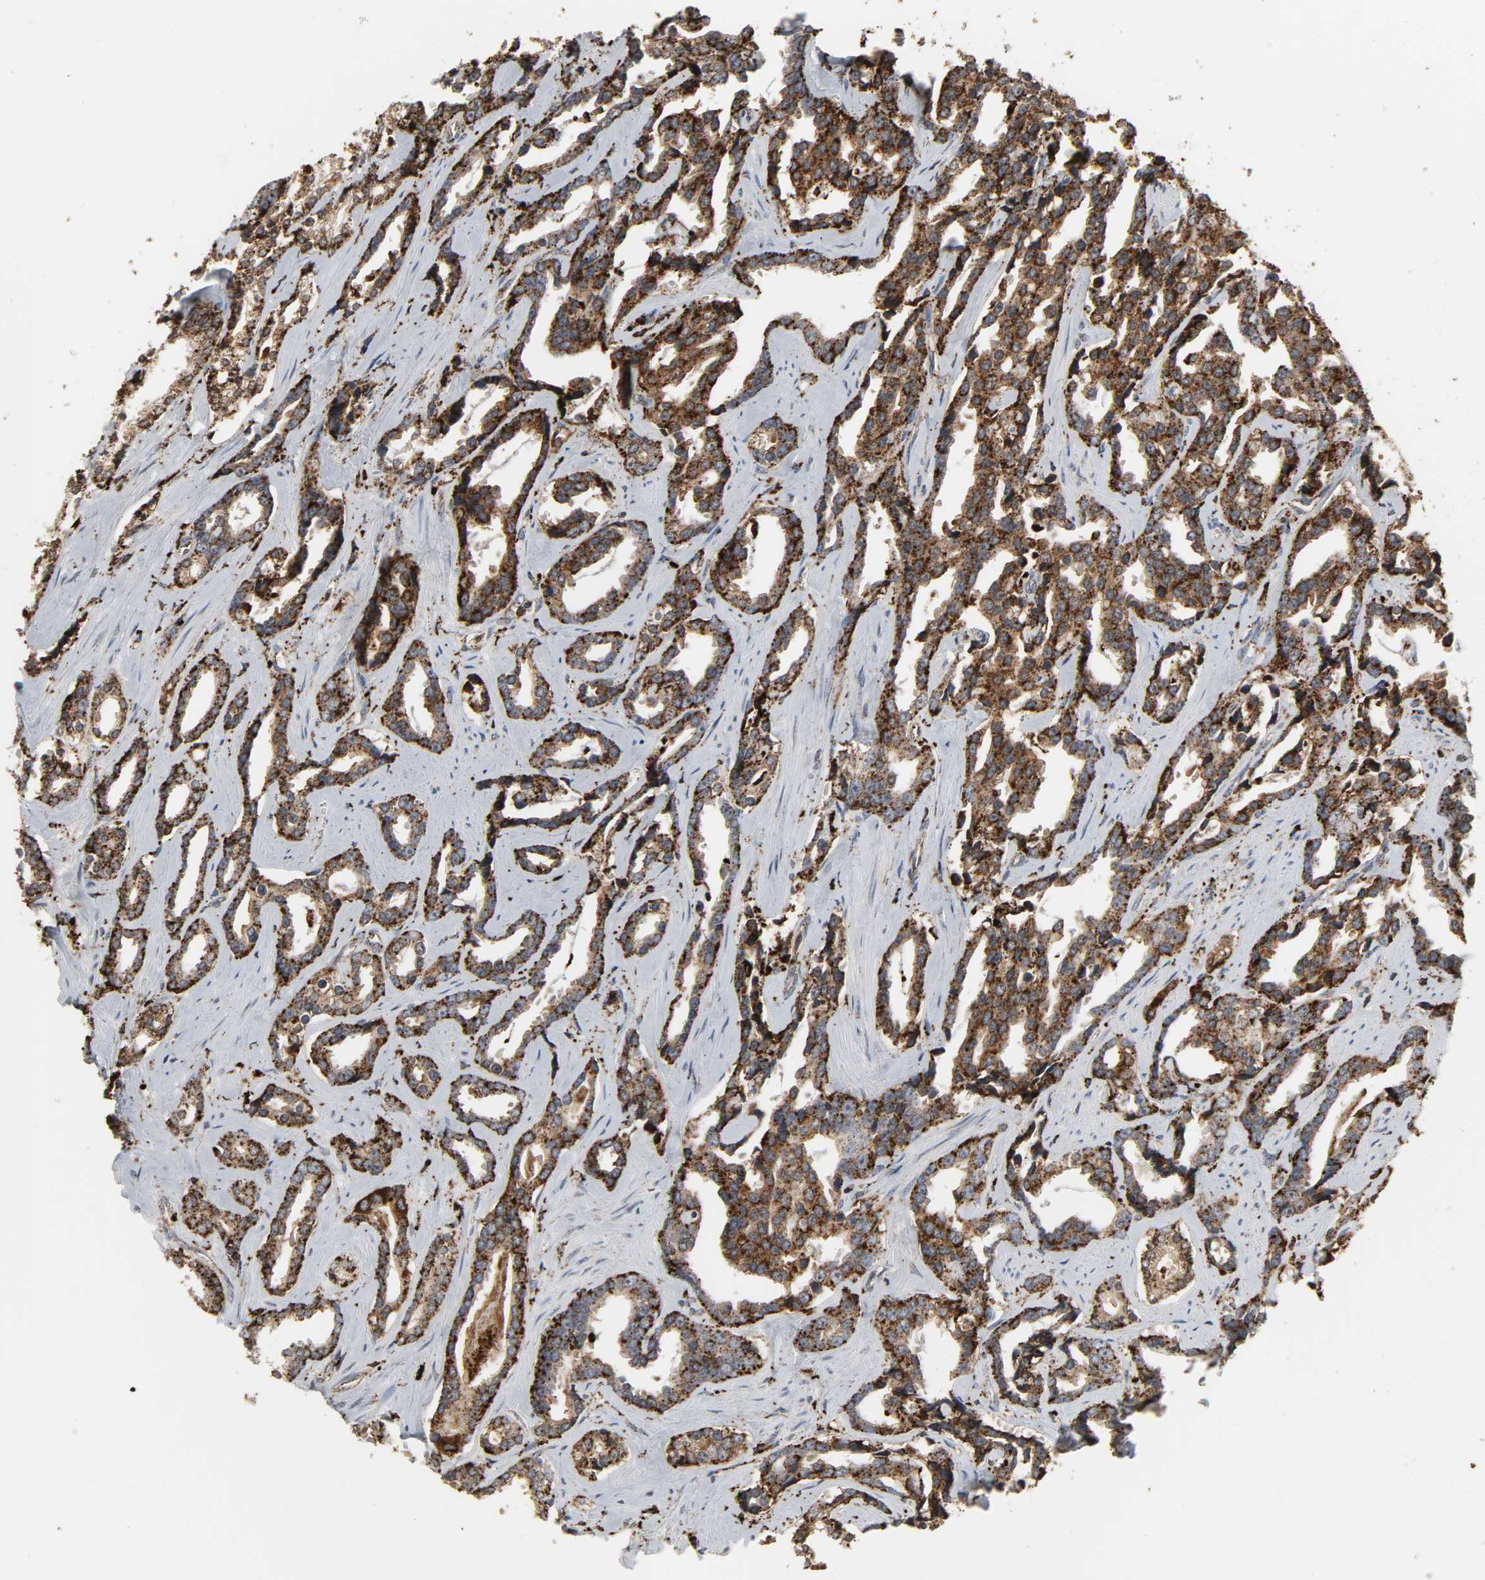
{"staining": {"intensity": "strong", "quantity": ">75%", "location": "cytoplasmic/membranous"}, "tissue": "prostate cancer", "cell_type": "Tumor cells", "image_type": "cancer", "snomed": [{"axis": "morphology", "description": "Adenocarcinoma, High grade"}, {"axis": "topography", "description": "Prostate"}], "caption": "Protein analysis of adenocarcinoma (high-grade) (prostate) tissue displays strong cytoplasmic/membranous positivity in approximately >75% of tumor cells.", "gene": "PSAP", "patient": {"sex": "male", "age": 67}}